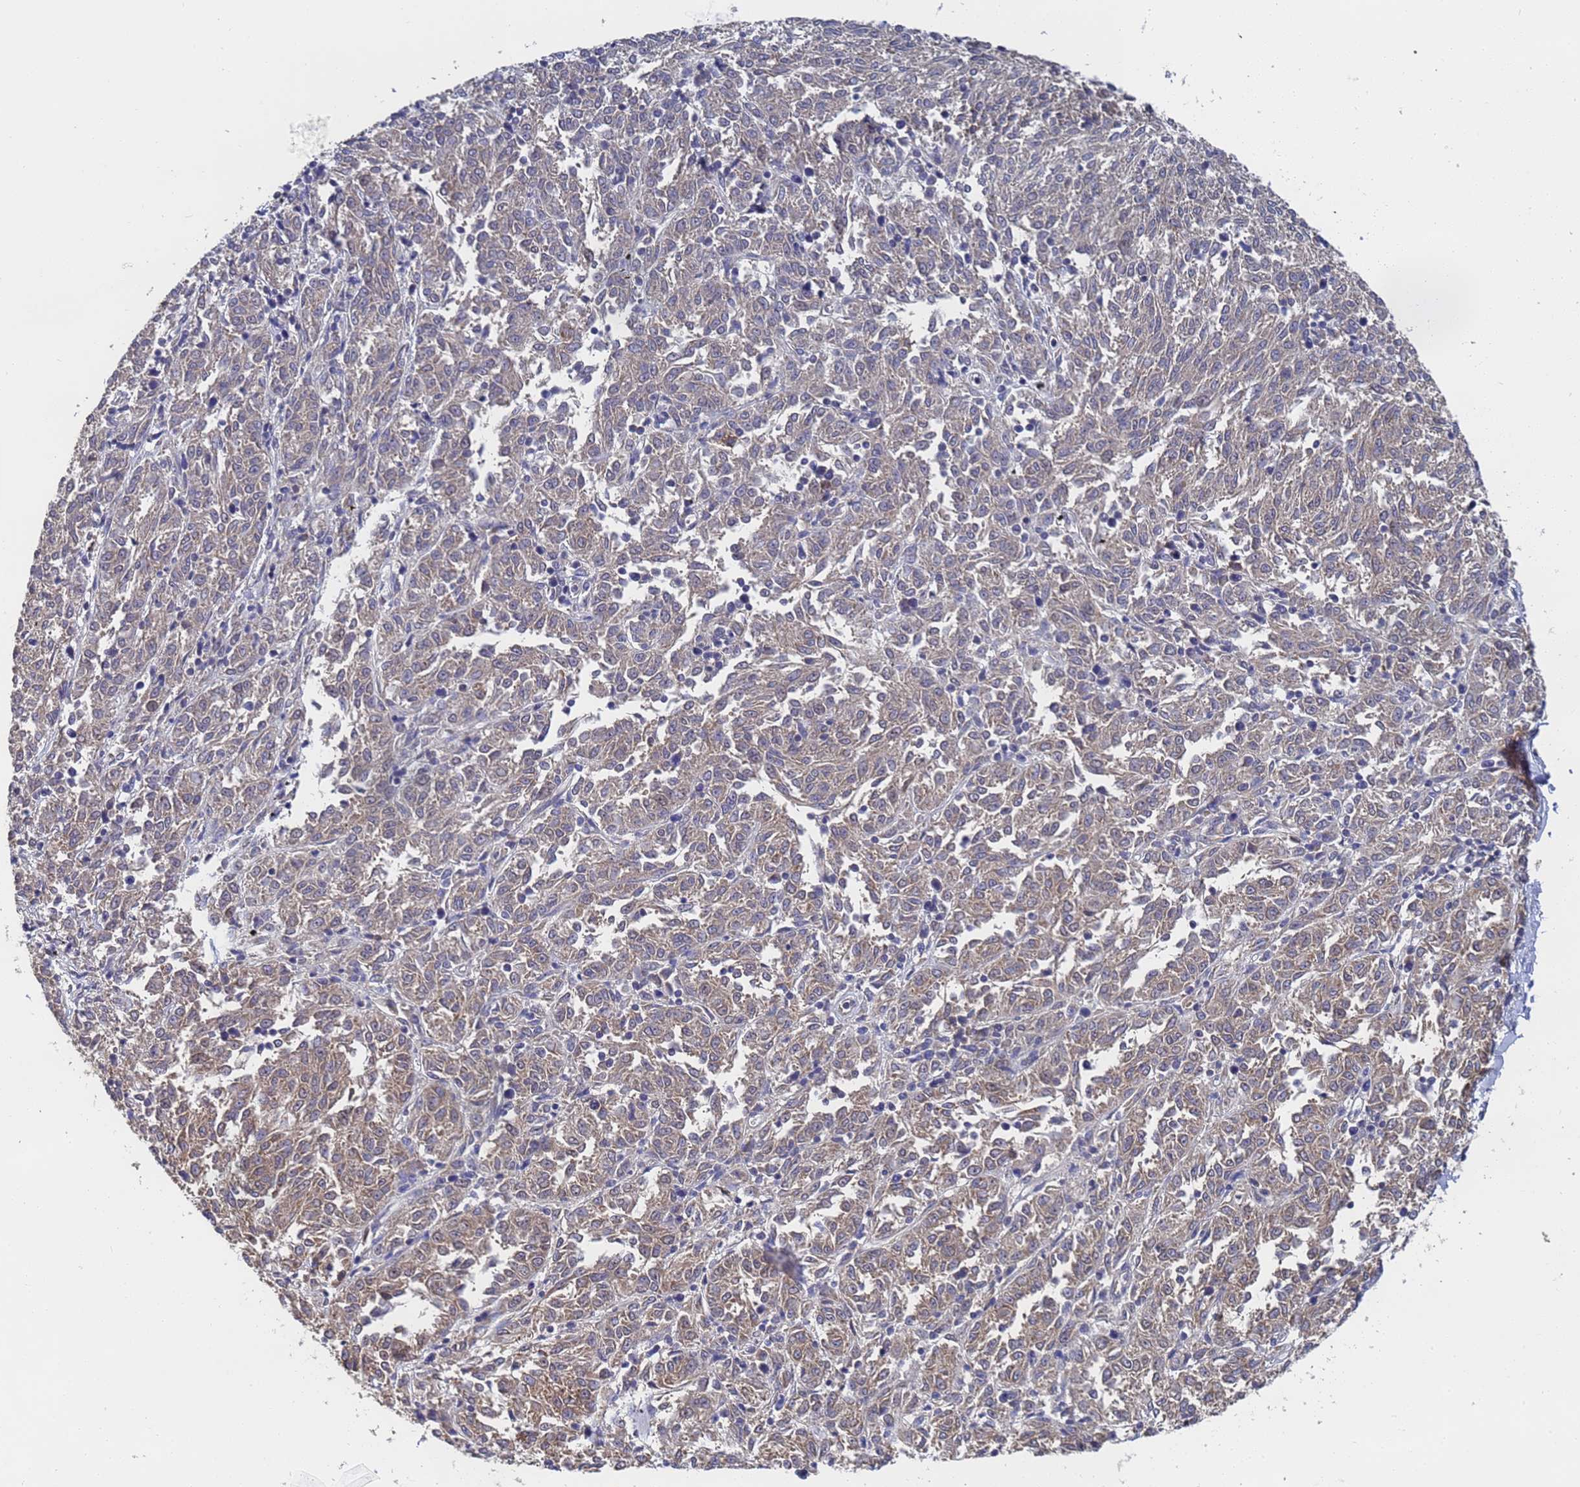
{"staining": {"intensity": "weak", "quantity": "25%-75%", "location": "cytoplasmic/membranous"}, "tissue": "melanoma", "cell_type": "Tumor cells", "image_type": "cancer", "snomed": [{"axis": "morphology", "description": "Malignant melanoma, NOS"}, {"axis": "topography", "description": "Skin"}], "caption": "The histopathology image displays staining of melanoma, revealing weak cytoplasmic/membranous protein positivity (brown color) within tumor cells.", "gene": "ALS2CL", "patient": {"sex": "female", "age": 72}}